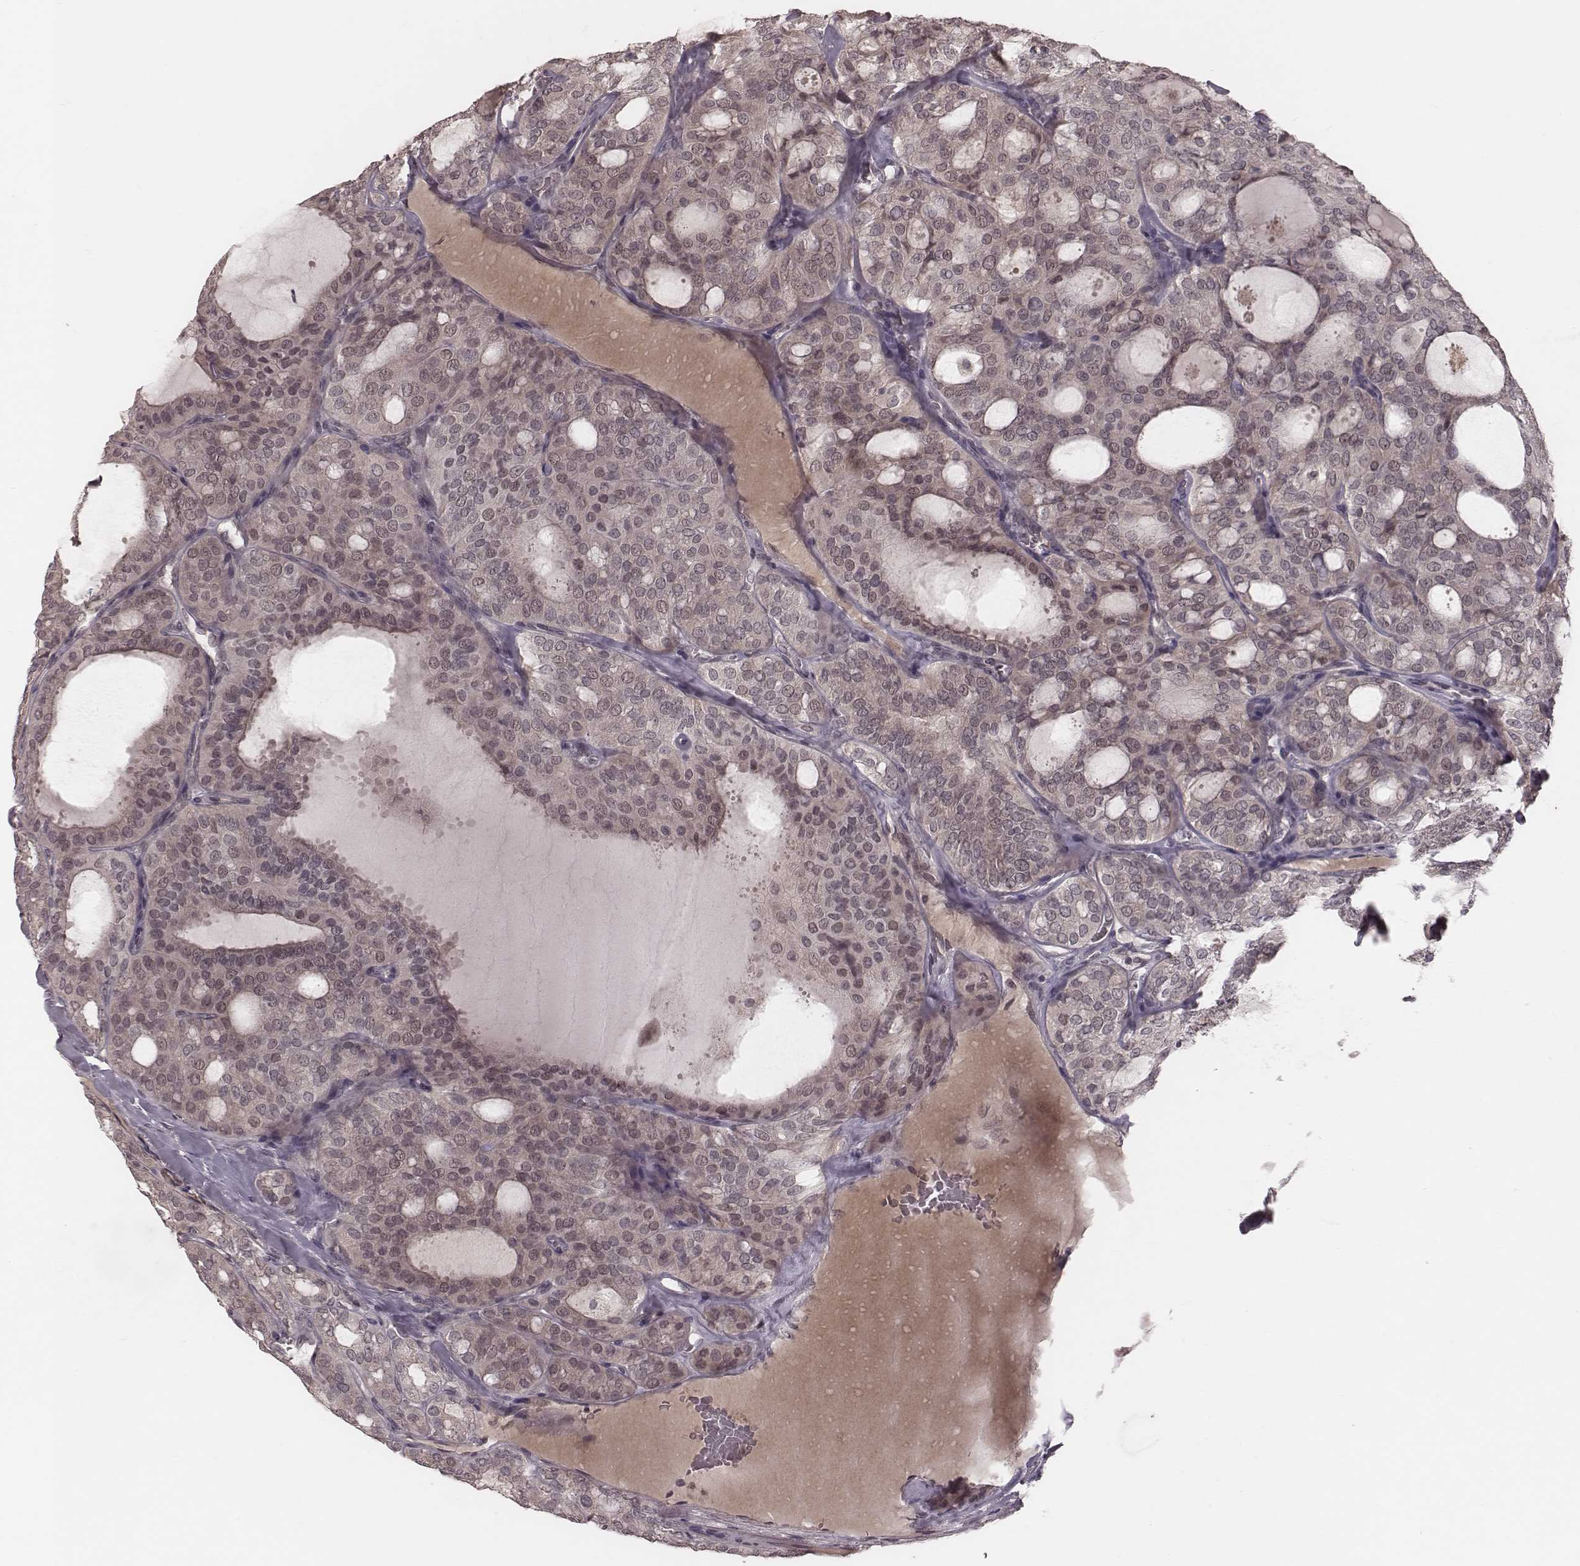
{"staining": {"intensity": "negative", "quantity": "none", "location": "none"}, "tissue": "thyroid cancer", "cell_type": "Tumor cells", "image_type": "cancer", "snomed": [{"axis": "morphology", "description": "Follicular adenoma carcinoma, NOS"}, {"axis": "topography", "description": "Thyroid gland"}], "caption": "Human thyroid cancer (follicular adenoma carcinoma) stained for a protein using immunohistochemistry exhibits no positivity in tumor cells.", "gene": "IL5", "patient": {"sex": "male", "age": 75}}